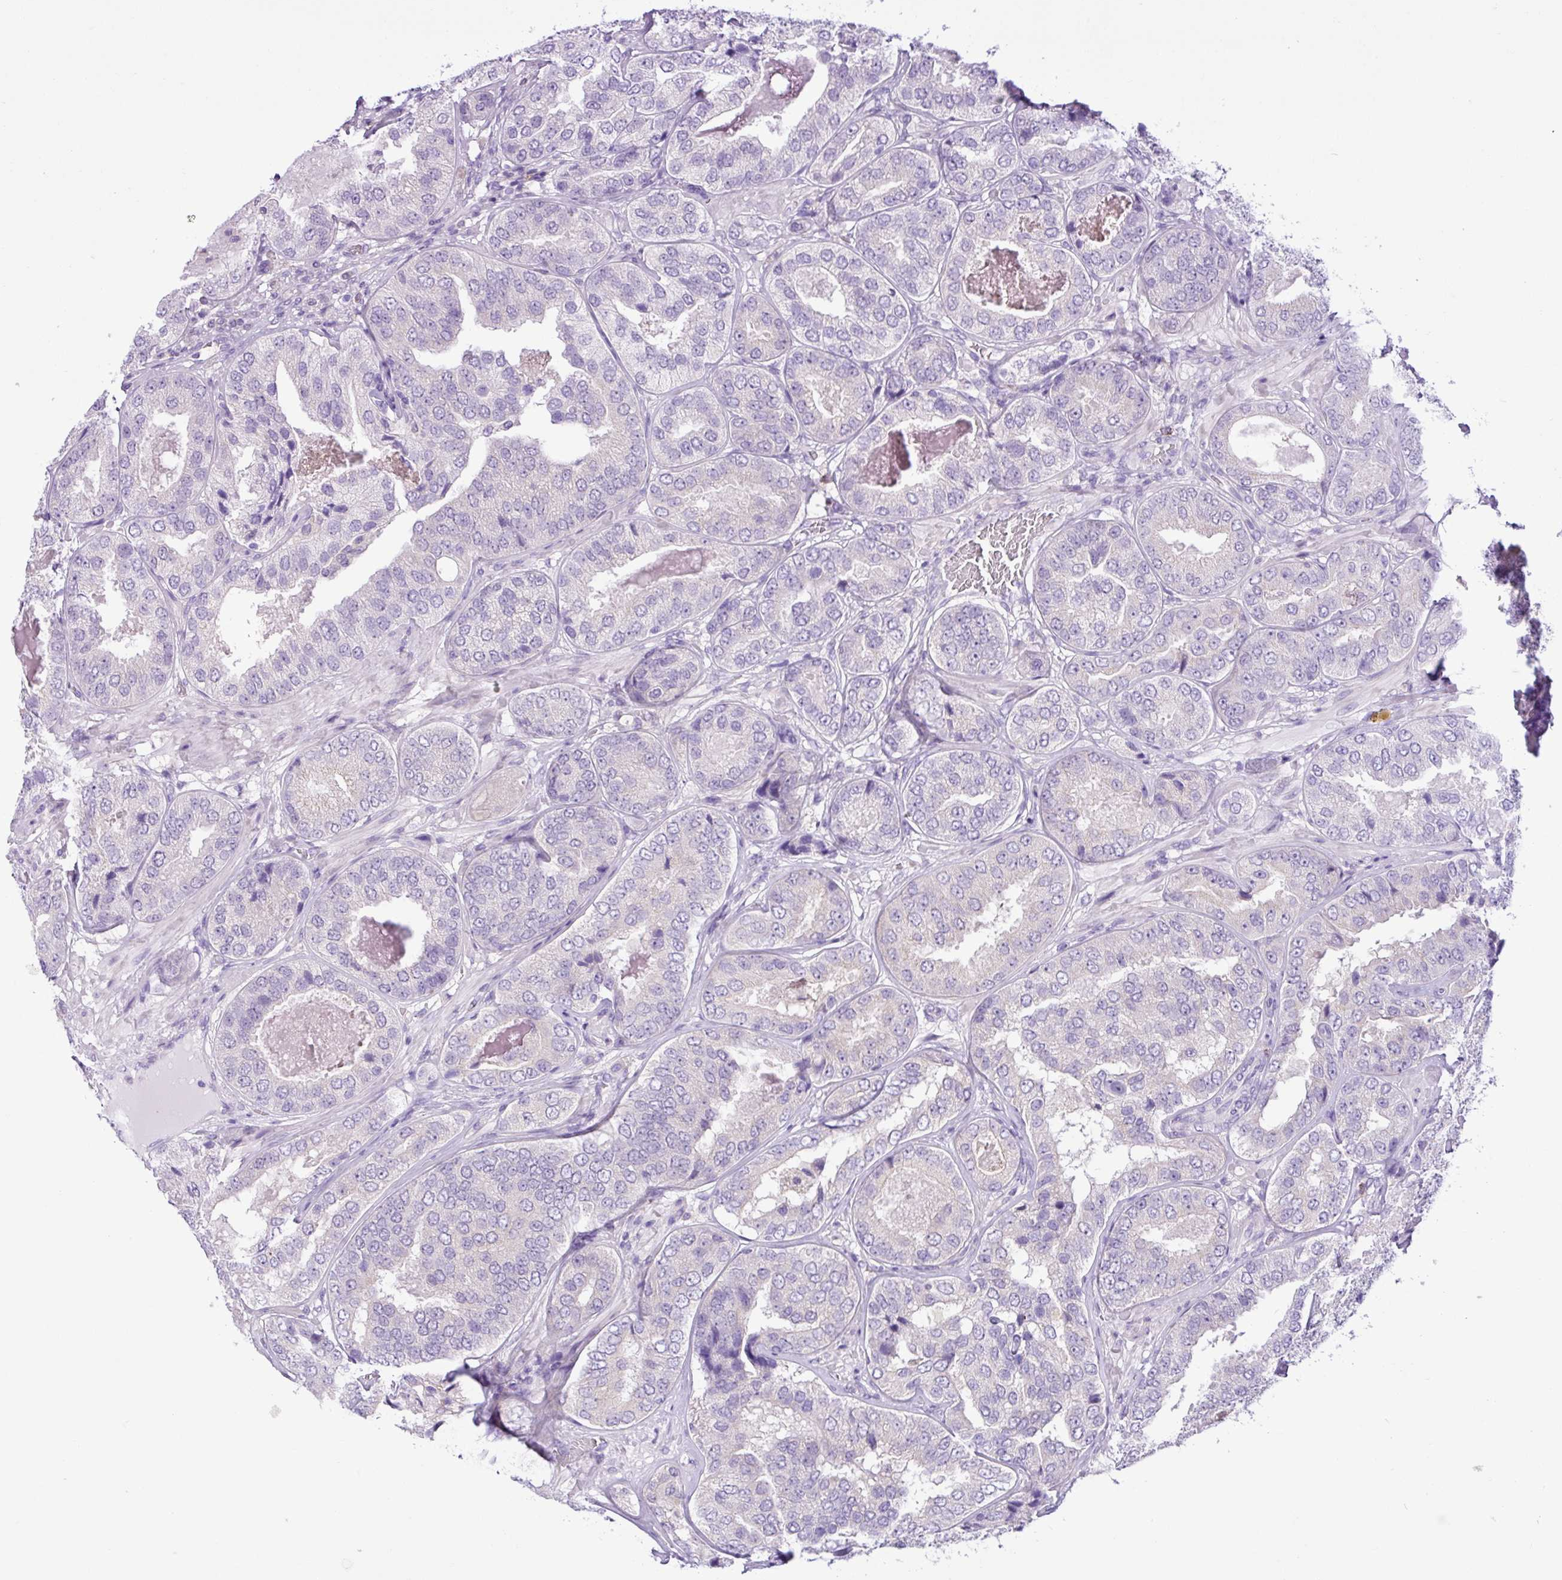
{"staining": {"intensity": "negative", "quantity": "none", "location": "none"}, "tissue": "prostate cancer", "cell_type": "Tumor cells", "image_type": "cancer", "snomed": [{"axis": "morphology", "description": "Adenocarcinoma, High grade"}, {"axis": "topography", "description": "Prostate"}], "caption": "High-grade adenocarcinoma (prostate) was stained to show a protein in brown. There is no significant expression in tumor cells. (DAB IHC, high magnification).", "gene": "TONSL", "patient": {"sex": "male", "age": 63}}